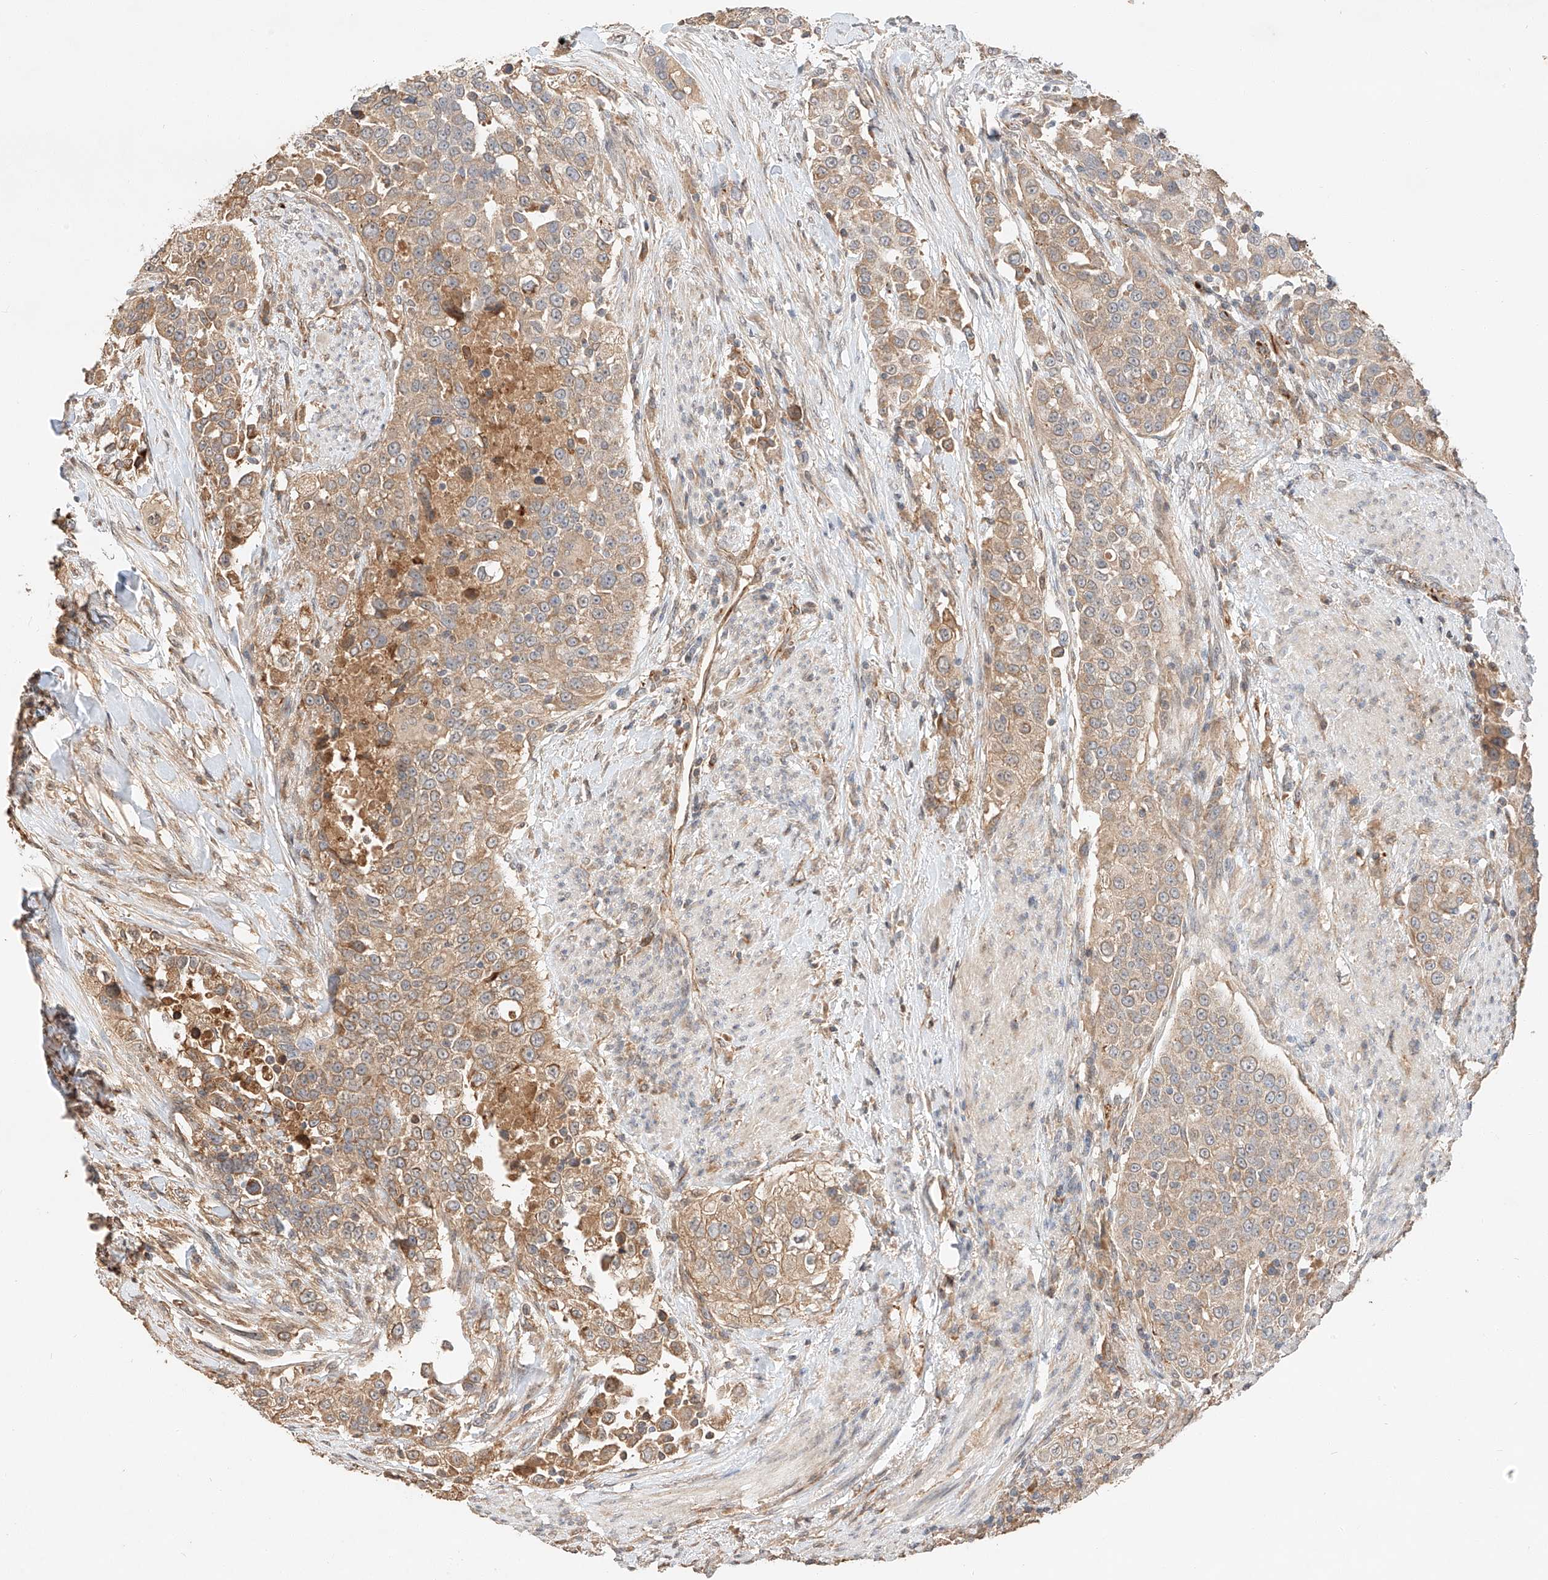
{"staining": {"intensity": "weak", "quantity": ">75%", "location": "cytoplasmic/membranous"}, "tissue": "urothelial cancer", "cell_type": "Tumor cells", "image_type": "cancer", "snomed": [{"axis": "morphology", "description": "Urothelial carcinoma, High grade"}, {"axis": "topography", "description": "Urinary bladder"}], "caption": "This micrograph exhibits immunohistochemistry (IHC) staining of urothelial cancer, with low weak cytoplasmic/membranous expression in about >75% of tumor cells.", "gene": "SUSD6", "patient": {"sex": "female", "age": 80}}